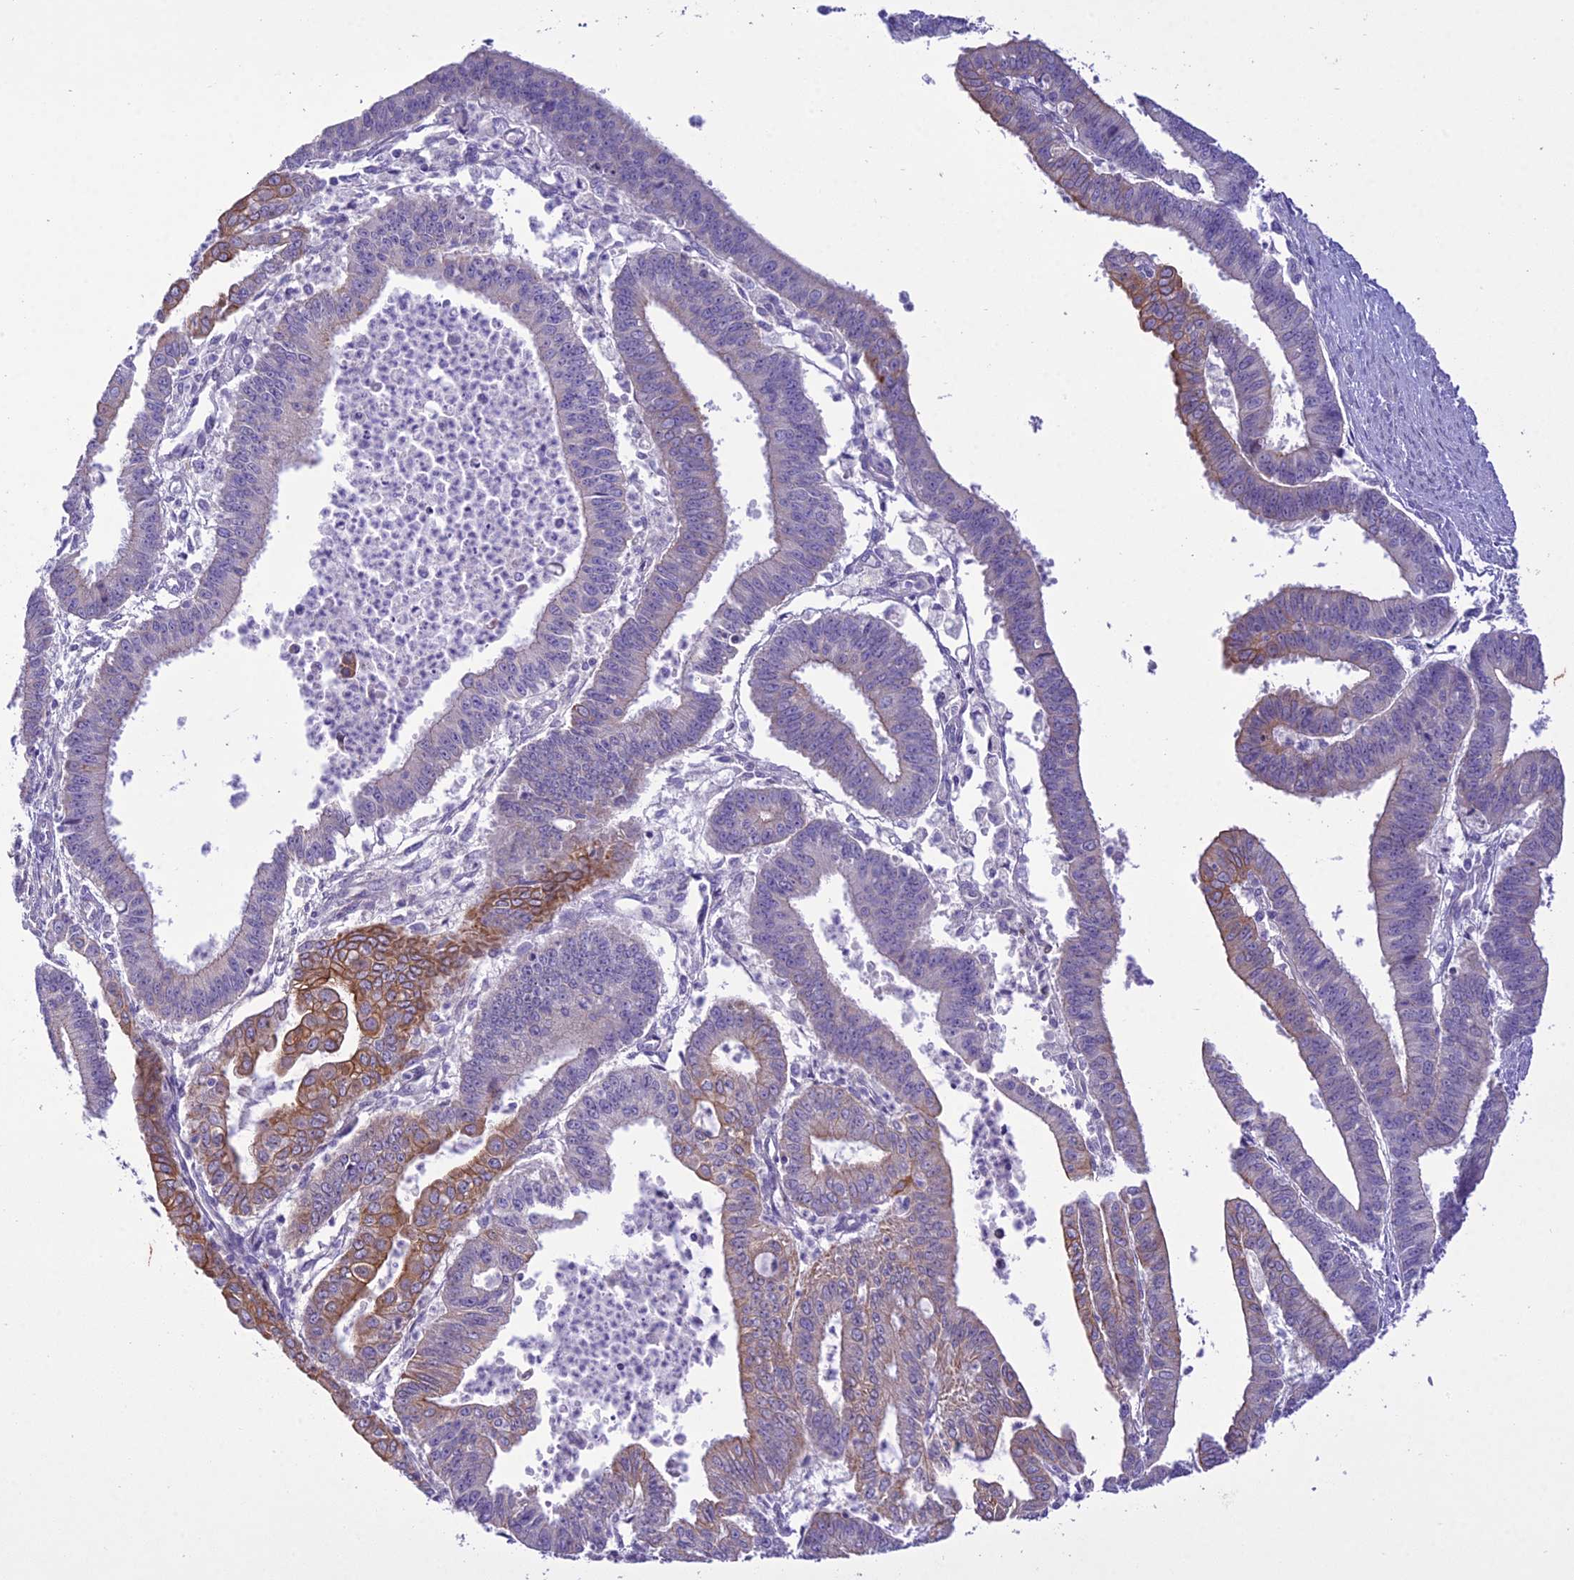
{"staining": {"intensity": "moderate", "quantity": "25%-75%", "location": "cytoplasmic/membranous"}, "tissue": "endometrial cancer", "cell_type": "Tumor cells", "image_type": "cancer", "snomed": [{"axis": "morphology", "description": "Adenocarcinoma, NOS"}, {"axis": "topography", "description": "Endometrium"}], "caption": "Immunohistochemical staining of human endometrial adenocarcinoma demonstrates moderate cytoplasmic/membranous protein staining in approximately 25%-75% of tumor cells.", "gene": "SCRT1", "patient": {"sex": "female", "age": 73}}